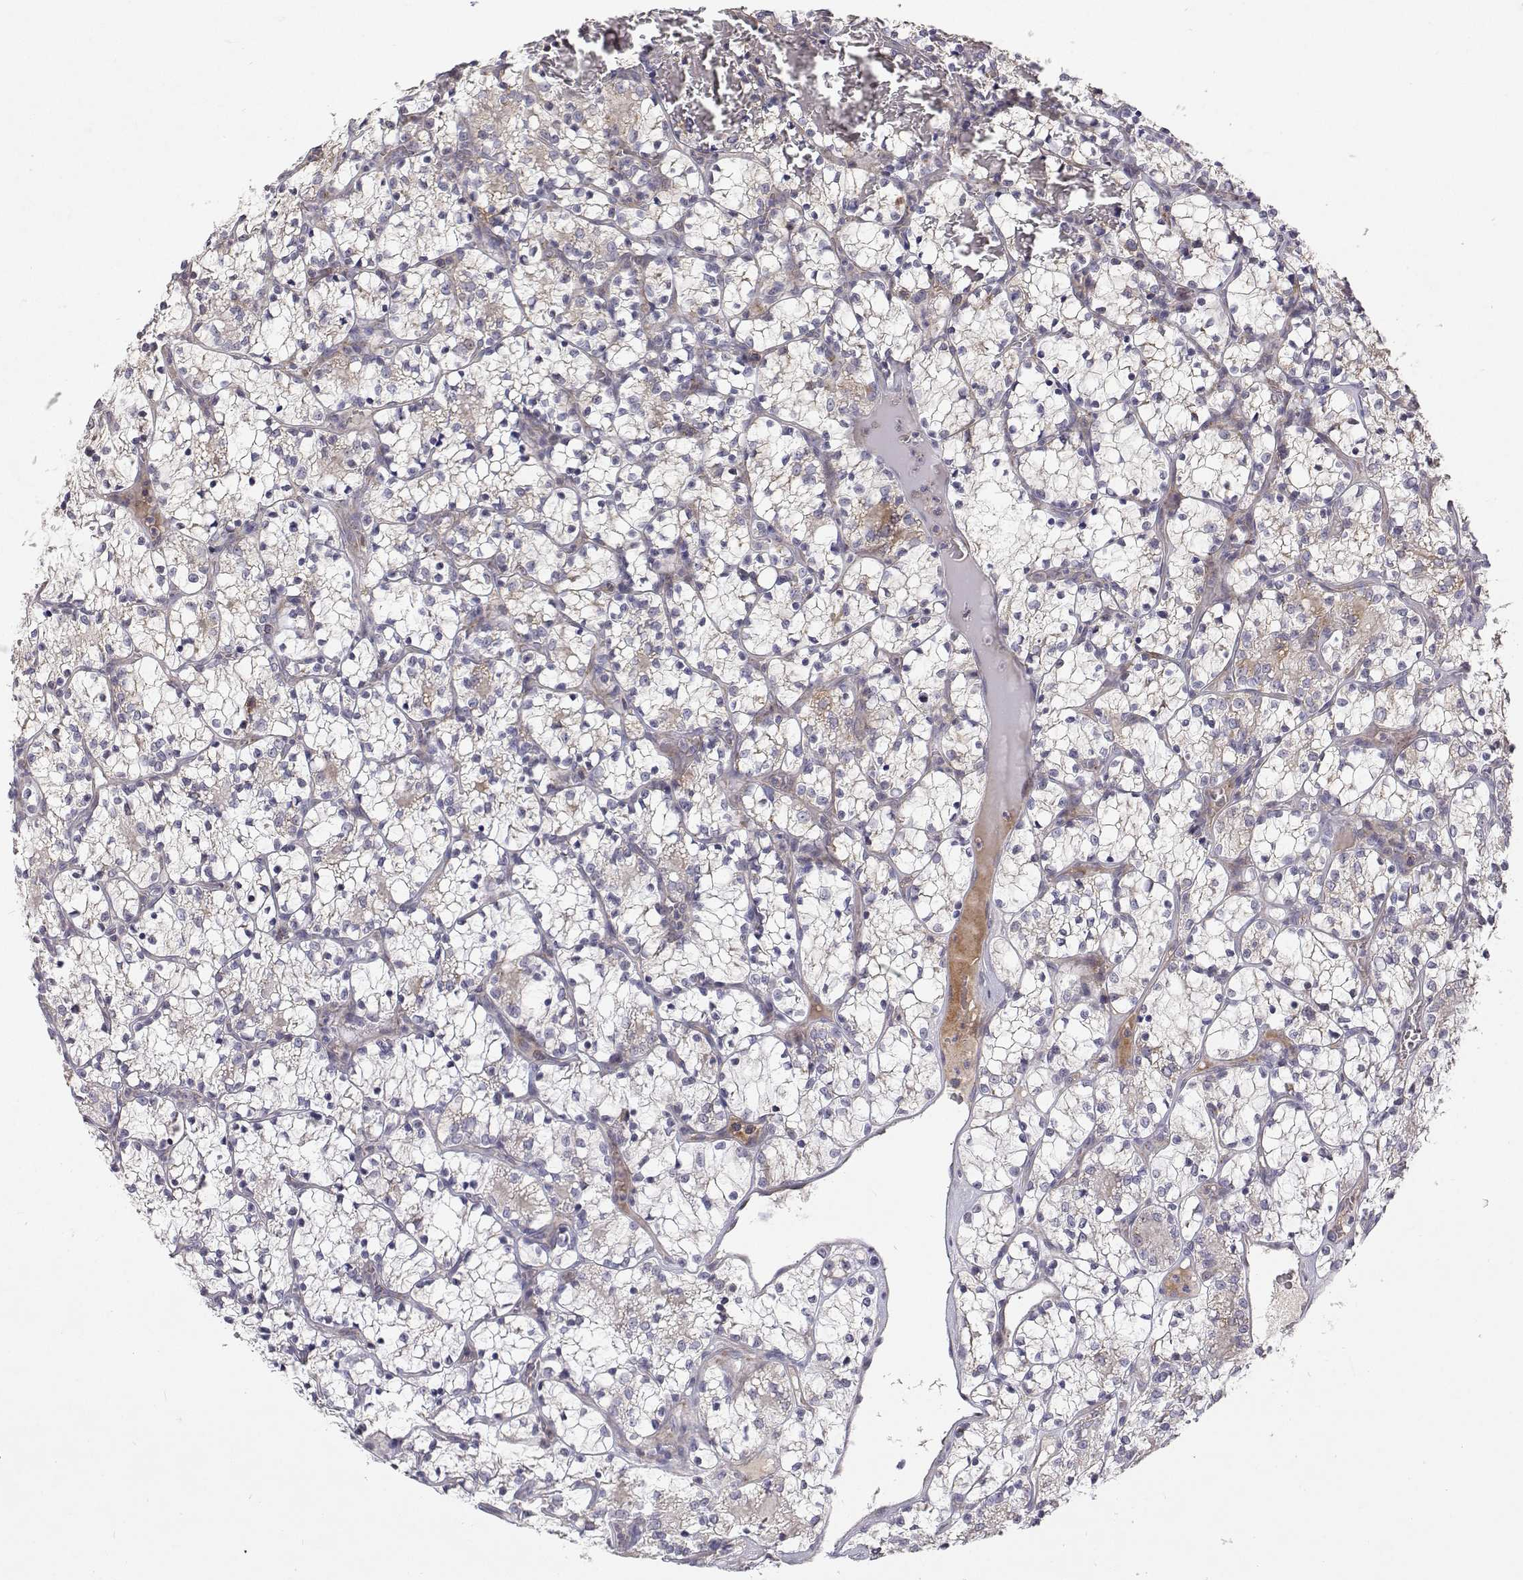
{"staining": {"intensity": "weak", "quantity": "<25%", "location": "cytoplasmic/membranous"}, "tissue": "renal cancer", "cell_type": "Tumor cells", "image_type": "cancer", "snomed": [{"axis": "morphology", "description": "Adenocarcinoma, NOS"}, {"axis": "topography", "description": "Kidney"}], "caption": "Tumor cells are negative for protein expression in human renal cancer.", "gene": "MRPL3", "patient": {"sex": "female", "age": 69}}